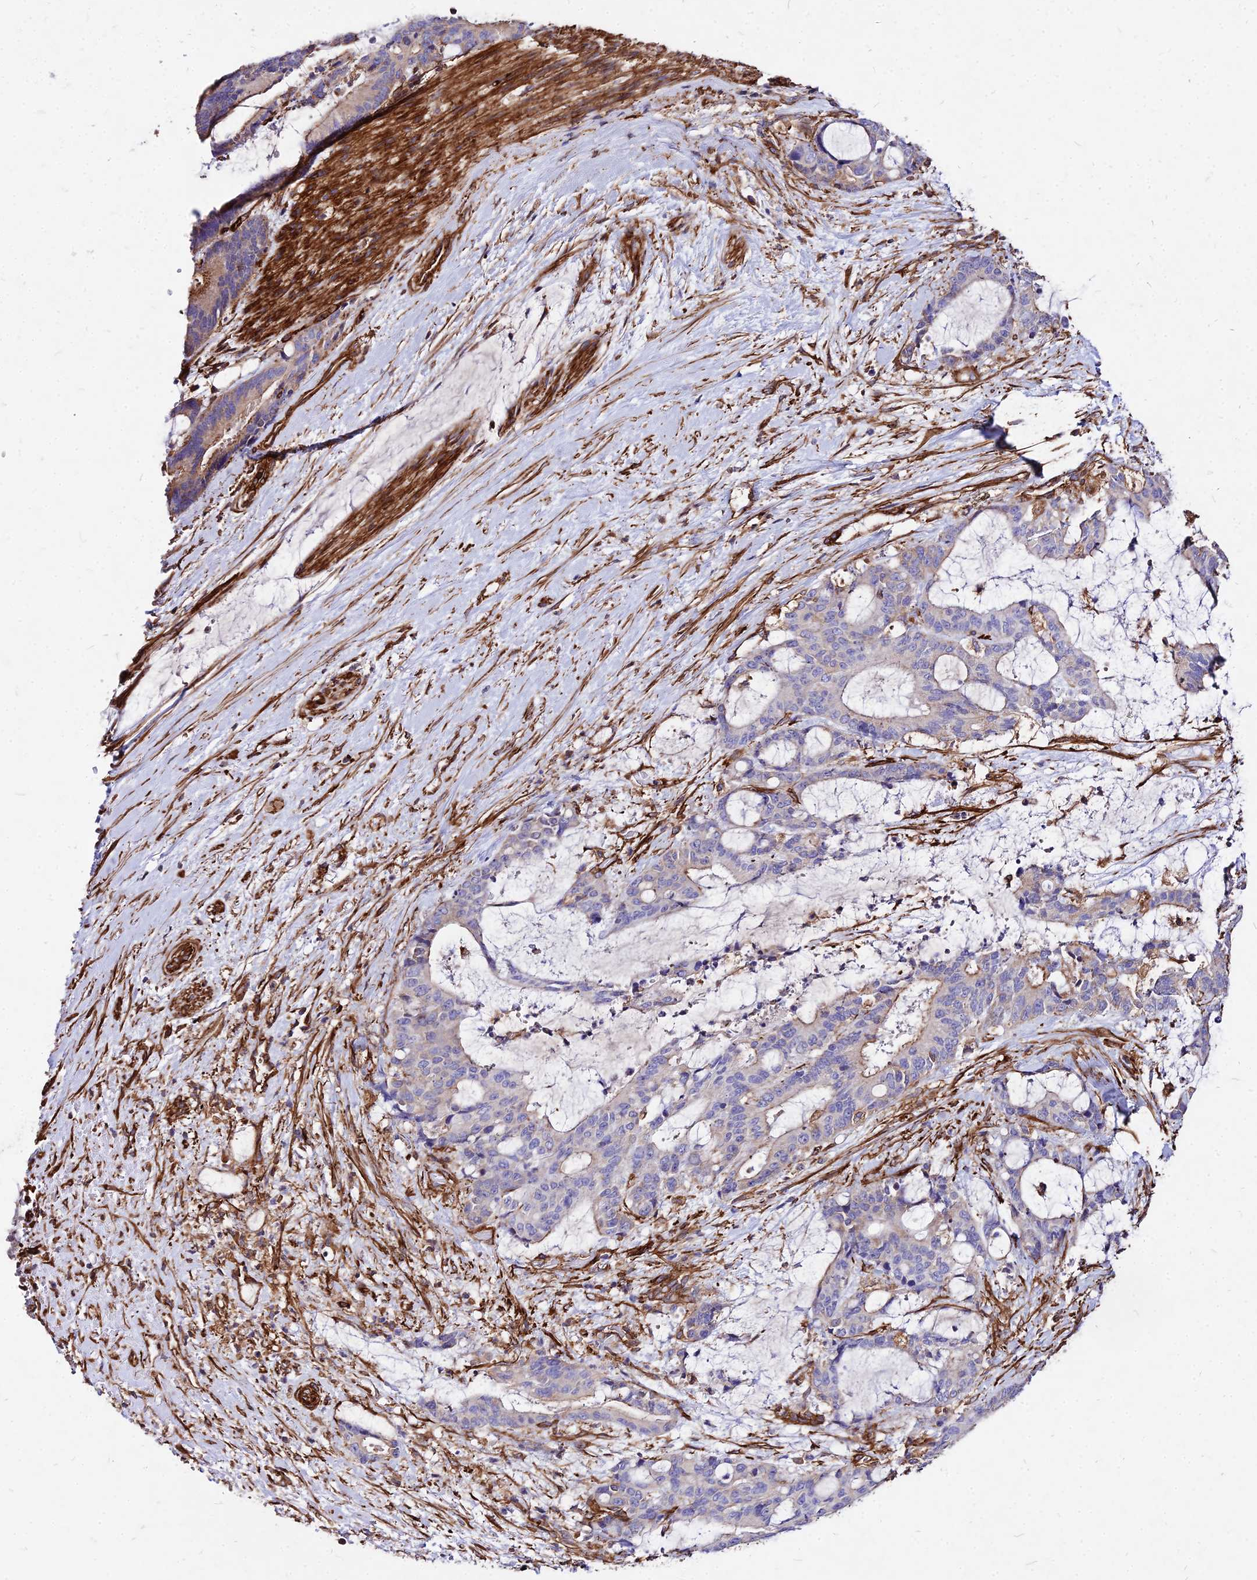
{"staining": {"intensity": "weak", "quantity": "<25%", "location": "cytoplasmic/membranous"}, "tissue": "liver cancer", "cell_type": "Tumor cells", "image_type": "cancer", "snomed": [{"axis": "morphology", "description": "Normal tissue, NOS"}, {"axis": "morphology", "description": "Cholangiocarcinoma"}, {"axis": "topography", "description": "Liver"}, {"axis": "topography", "description": "Peripheral nerve tissue"}], "caption": "An image of human liver cholangiocarcinoma is negative for staining in tumor cells.", "gene": "EFCC1", "patient": {"sex": "female", "age": 73}}